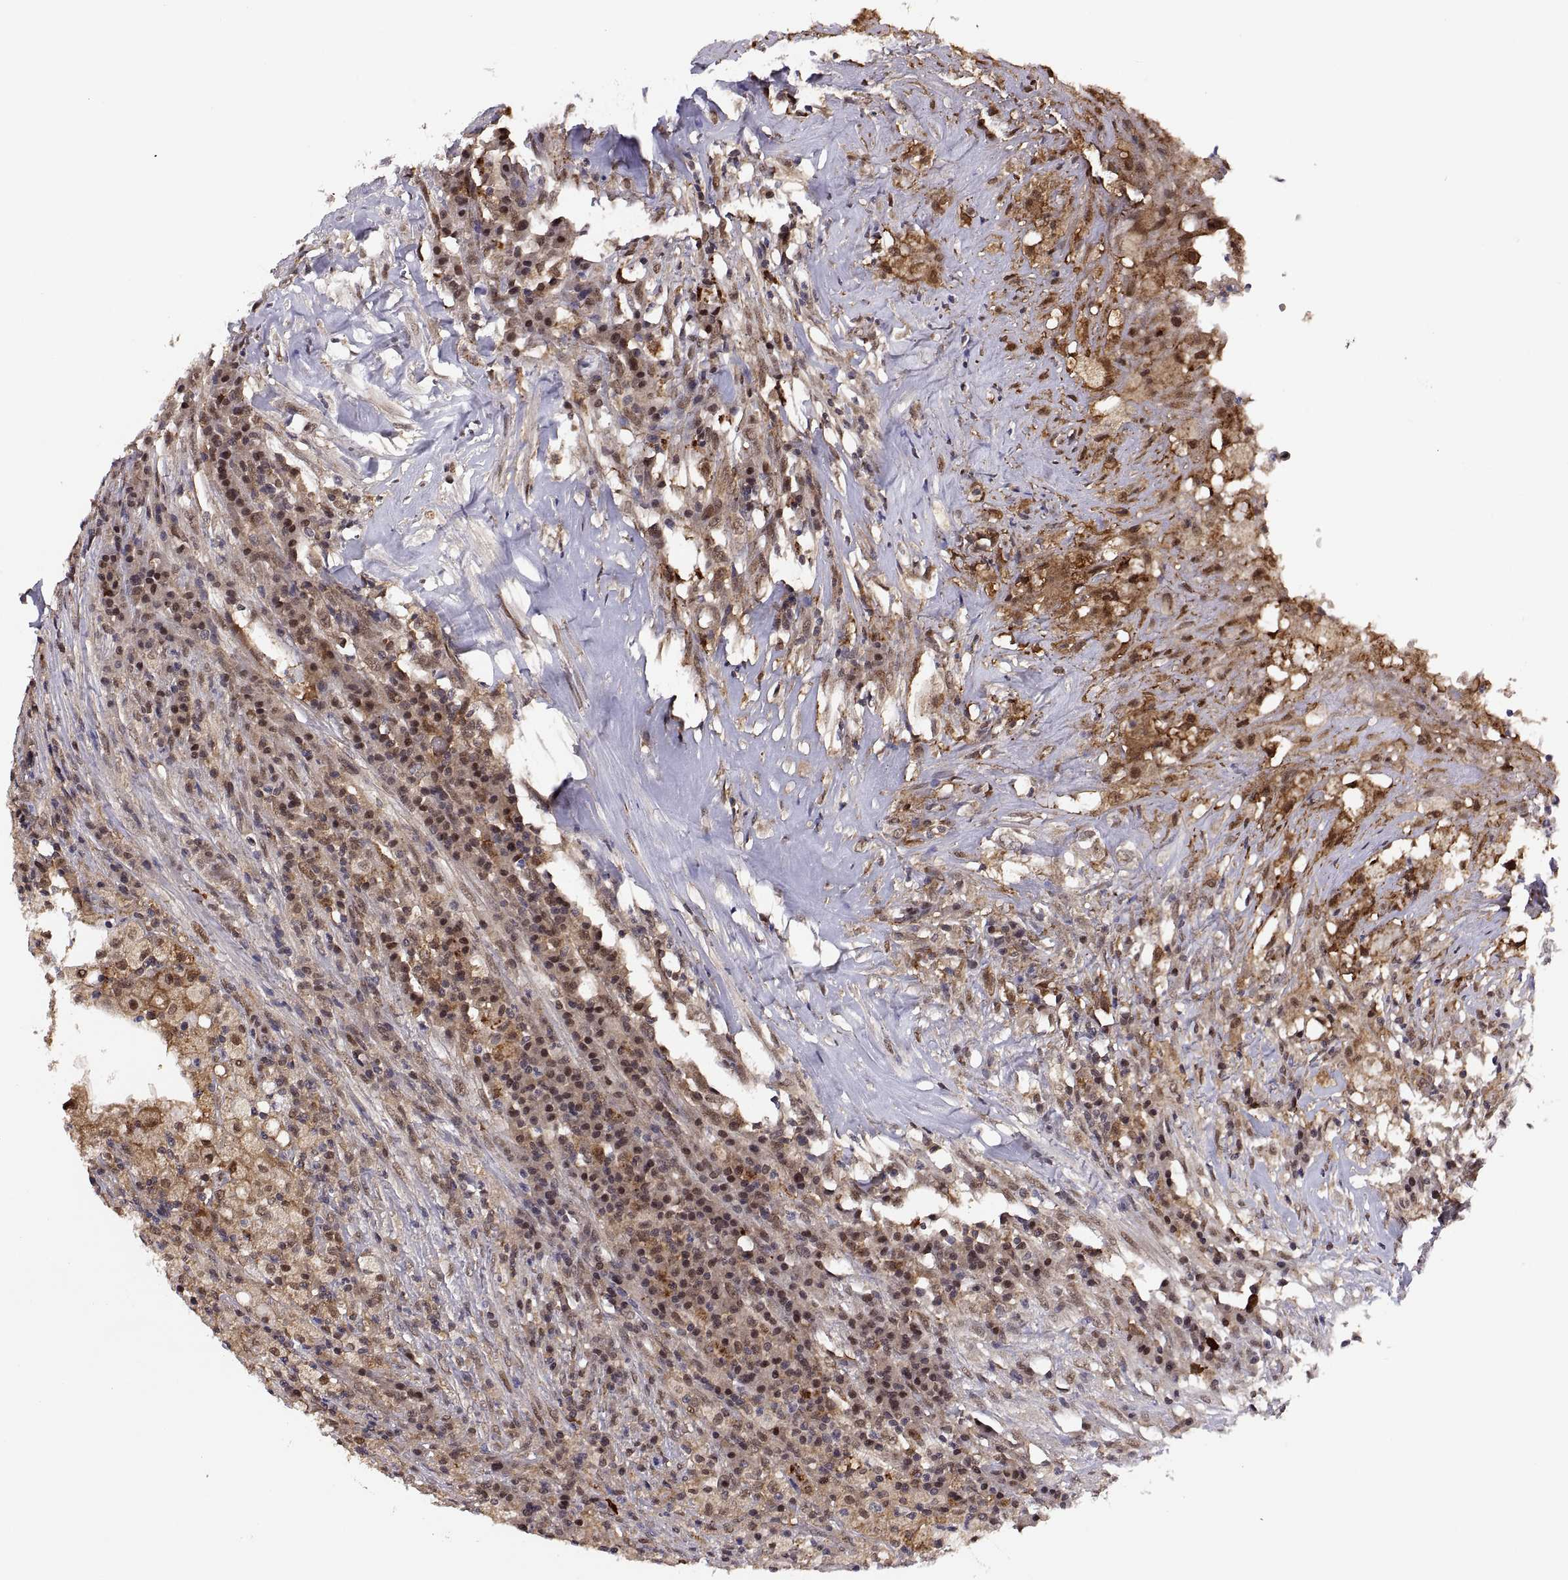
{"staining": {"intensity": "moderate", "quantity": ">75%", "location": "cytoplasmic/membranous"}, "tissue": "testis cancer", "cell_type": "Tumor cells", "image_type": "cancer", "snomed": [{"axis": "morphology", "description": "Necrosis, NOS"}, {"axis": "morphology", "description": "Carcinoma, Embryonal, NOS"}, {"axis": "topography", "description": "Testis"}], "caption": "This is a photomicrograph of immunohistochemistry (IHC) staining of testis cancer, which shows moderate positivity in the cytoplasmic/membranous of tumor cells.", "gene": "PSMC2", "patient": {"sex": "male", "age": 19}}